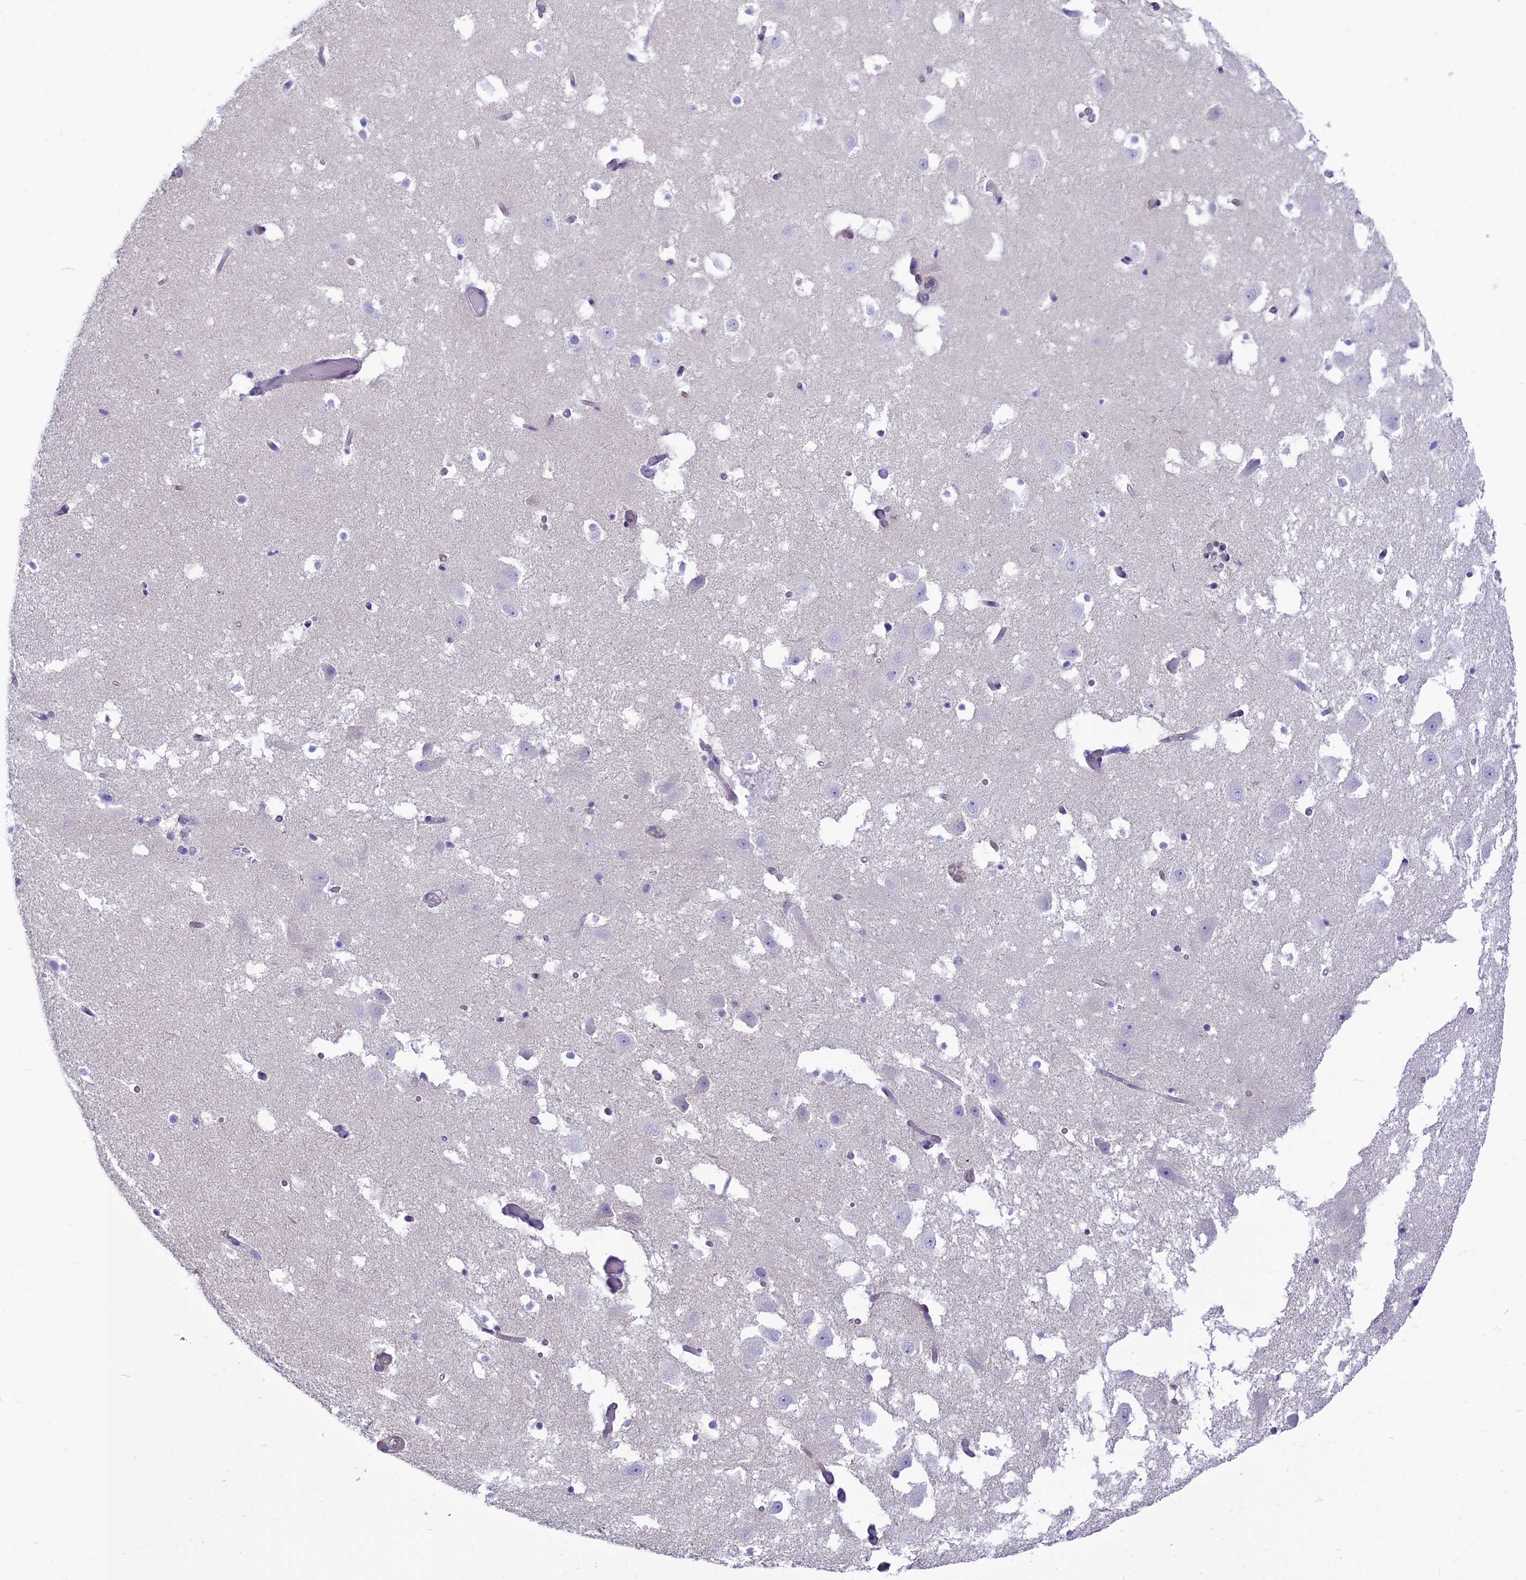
{"staining": {"intensity": "negative", "quantity": "none", "location": "none"}, "tissue": "hippocampus", "cell_type": "Glial cells", "image_type": "normal", "snomed": [{"axis": "morphology", "description": "Normal tissue, NOS"}, {"axis": "topography", "description": "Hippocampus"}], "caption": "This histopathology image is of benign hippocampus stained with immunohistochemistry to label a protein in brown with the nuclei are counter-stained blue. There is no positivity in glial cells.", "gene": "SMIM24", "patient": {"sex": "female", "age": 52}}